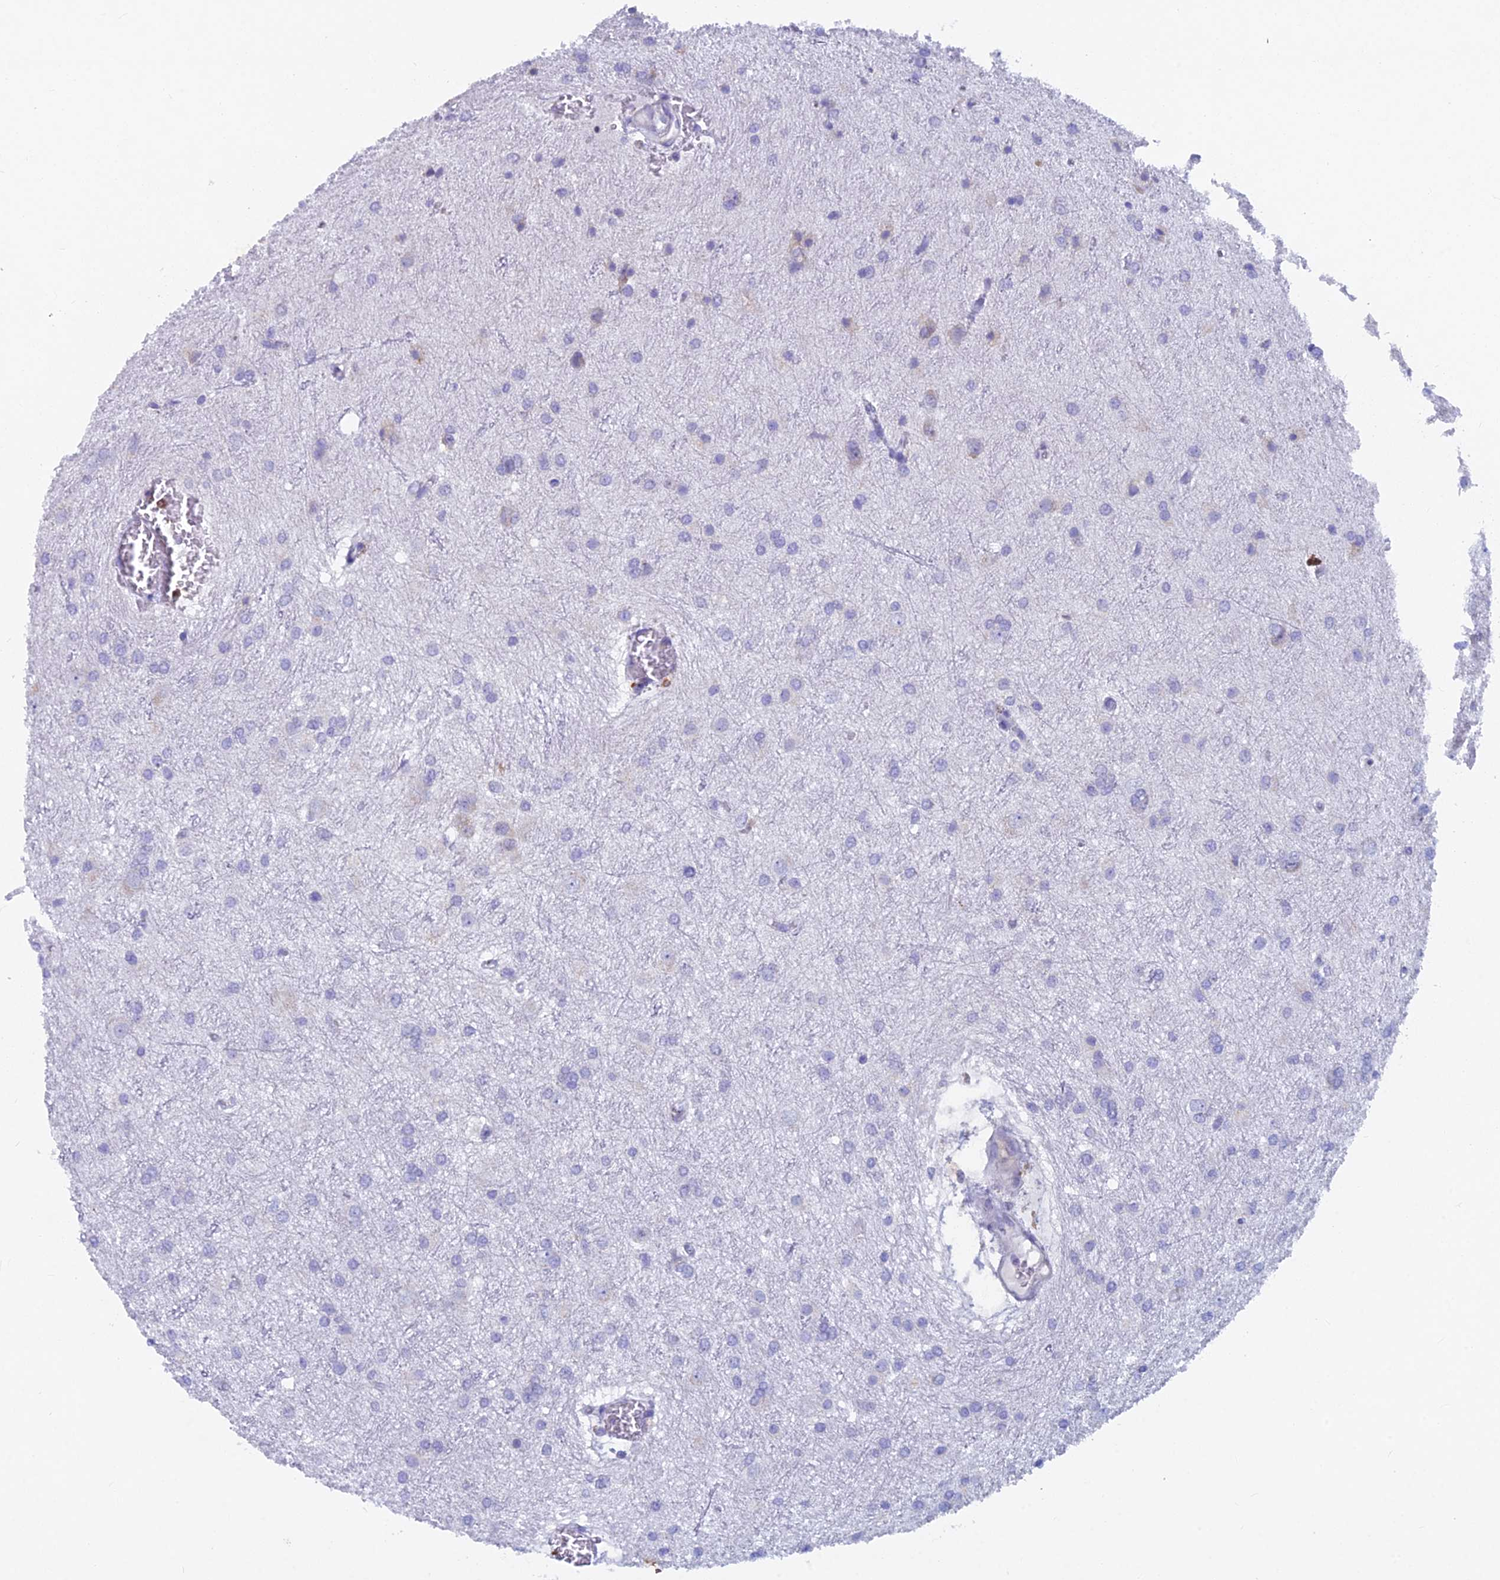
{"staining": {"intensity": "negative", "quantity": "none", "location": "none"}, "tissue": "glioma", "cell_type": "Tumor cells", "image_type": "cancer", "snomed": [{"axis": "morphology", "description": "Glioma, malignant, High grade"}, {"axis": "topography", "description": "Brain"}], "caption": "This is an immunohistochemistry (IHC) histopathology image of human malignant high-grade glioma. There is no staining in tumor cells.", "gene": "ABI3BP", "patient": {"sex": "female", "age": 50}}